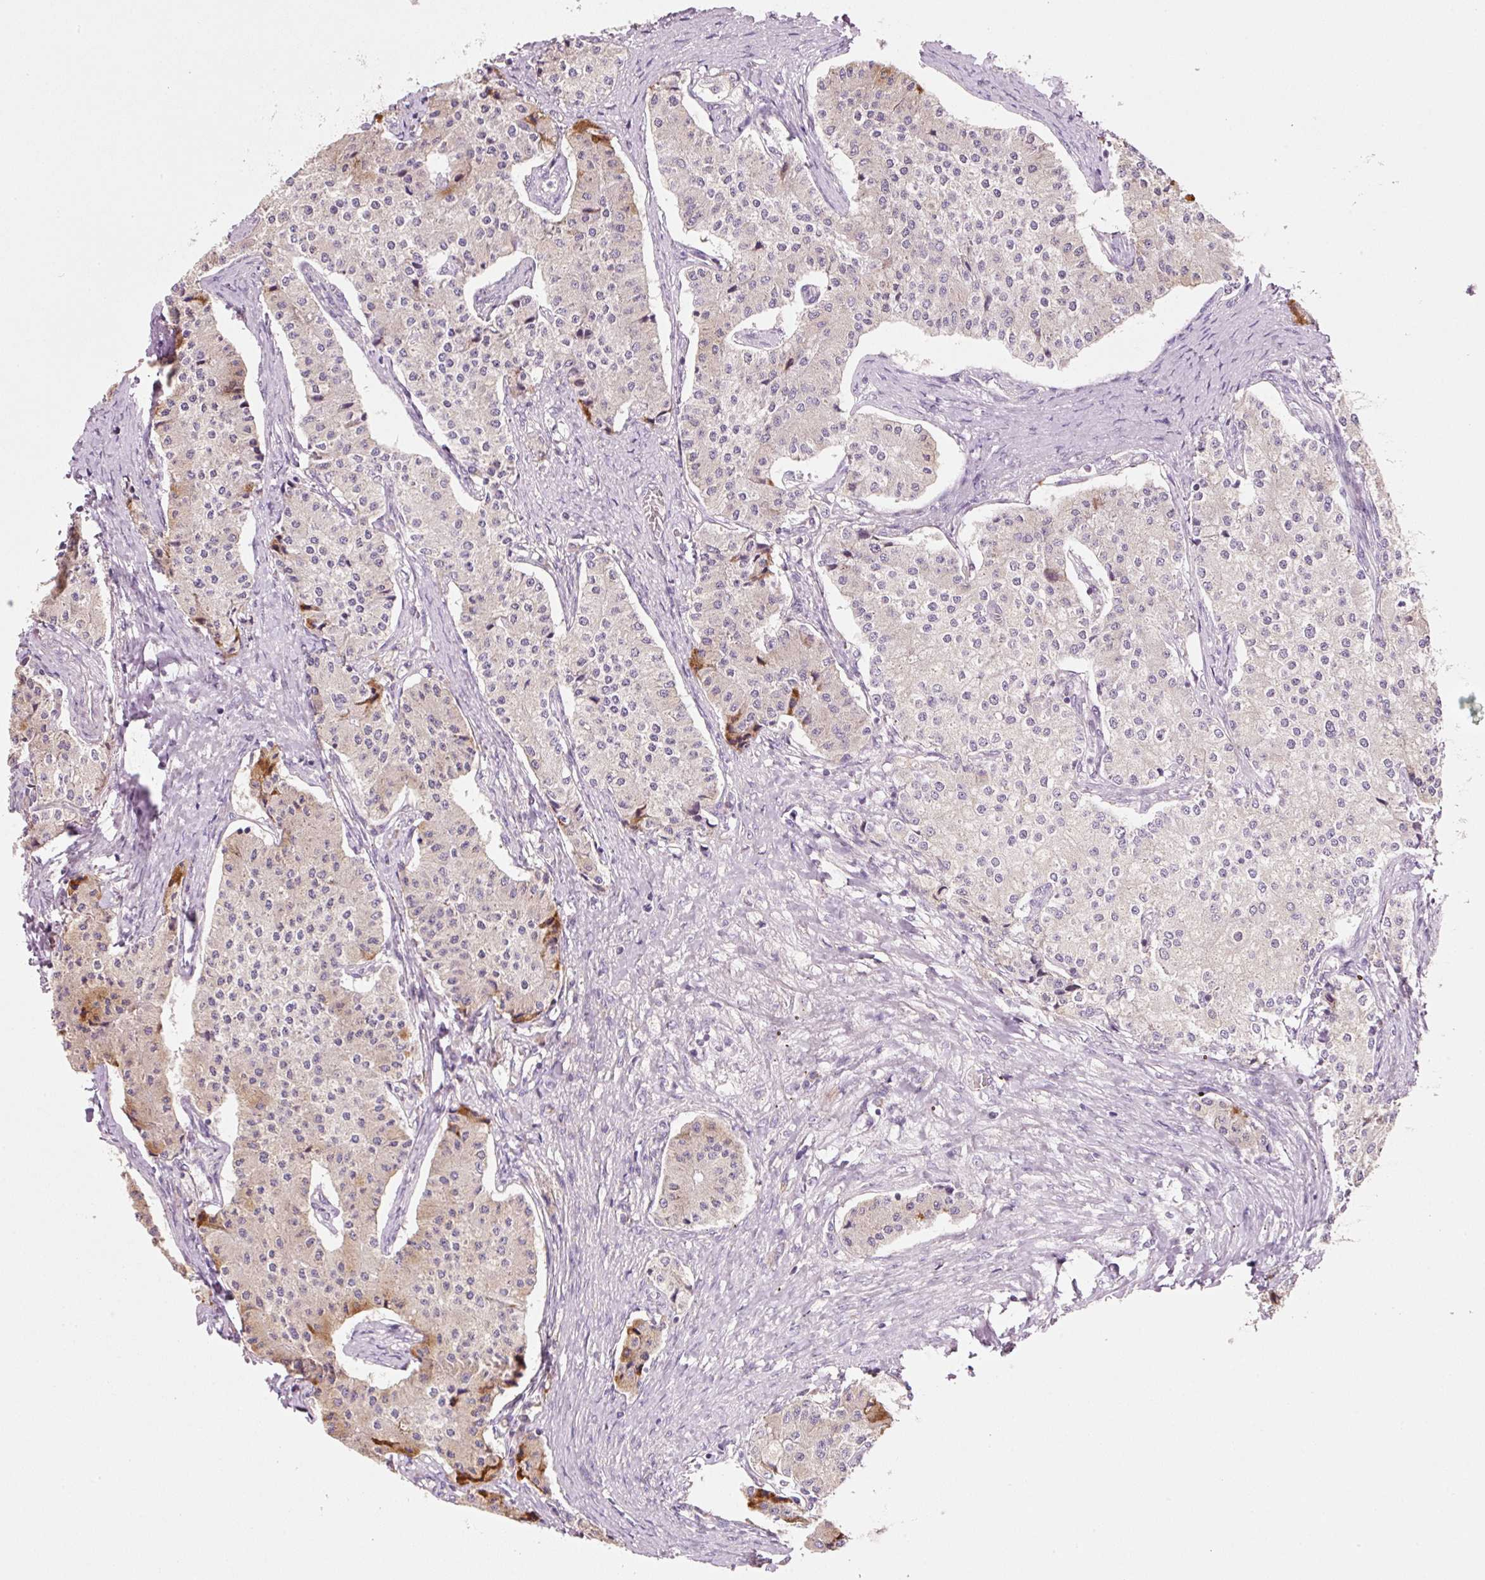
{"staining": {"intensity": "strong", "quantity": "<25%", "location": "cytoplasmic/membranous"}, "tissue": "carcinoid", "cell_type": "Tumor cells", "image_type": "cancer", "snomed": [{"axis": "morphology", "description": "Carcinoid, malignant, NOS"}, {"axis": "topography", "description": "Colon"}], "caption": "Strong cytoplasmic/membranous staining is identified in about <25% of tumor cells in malignant carcinoid.", "gene": "FAM78B", "patient": {"sex": "female", "age": 52}}